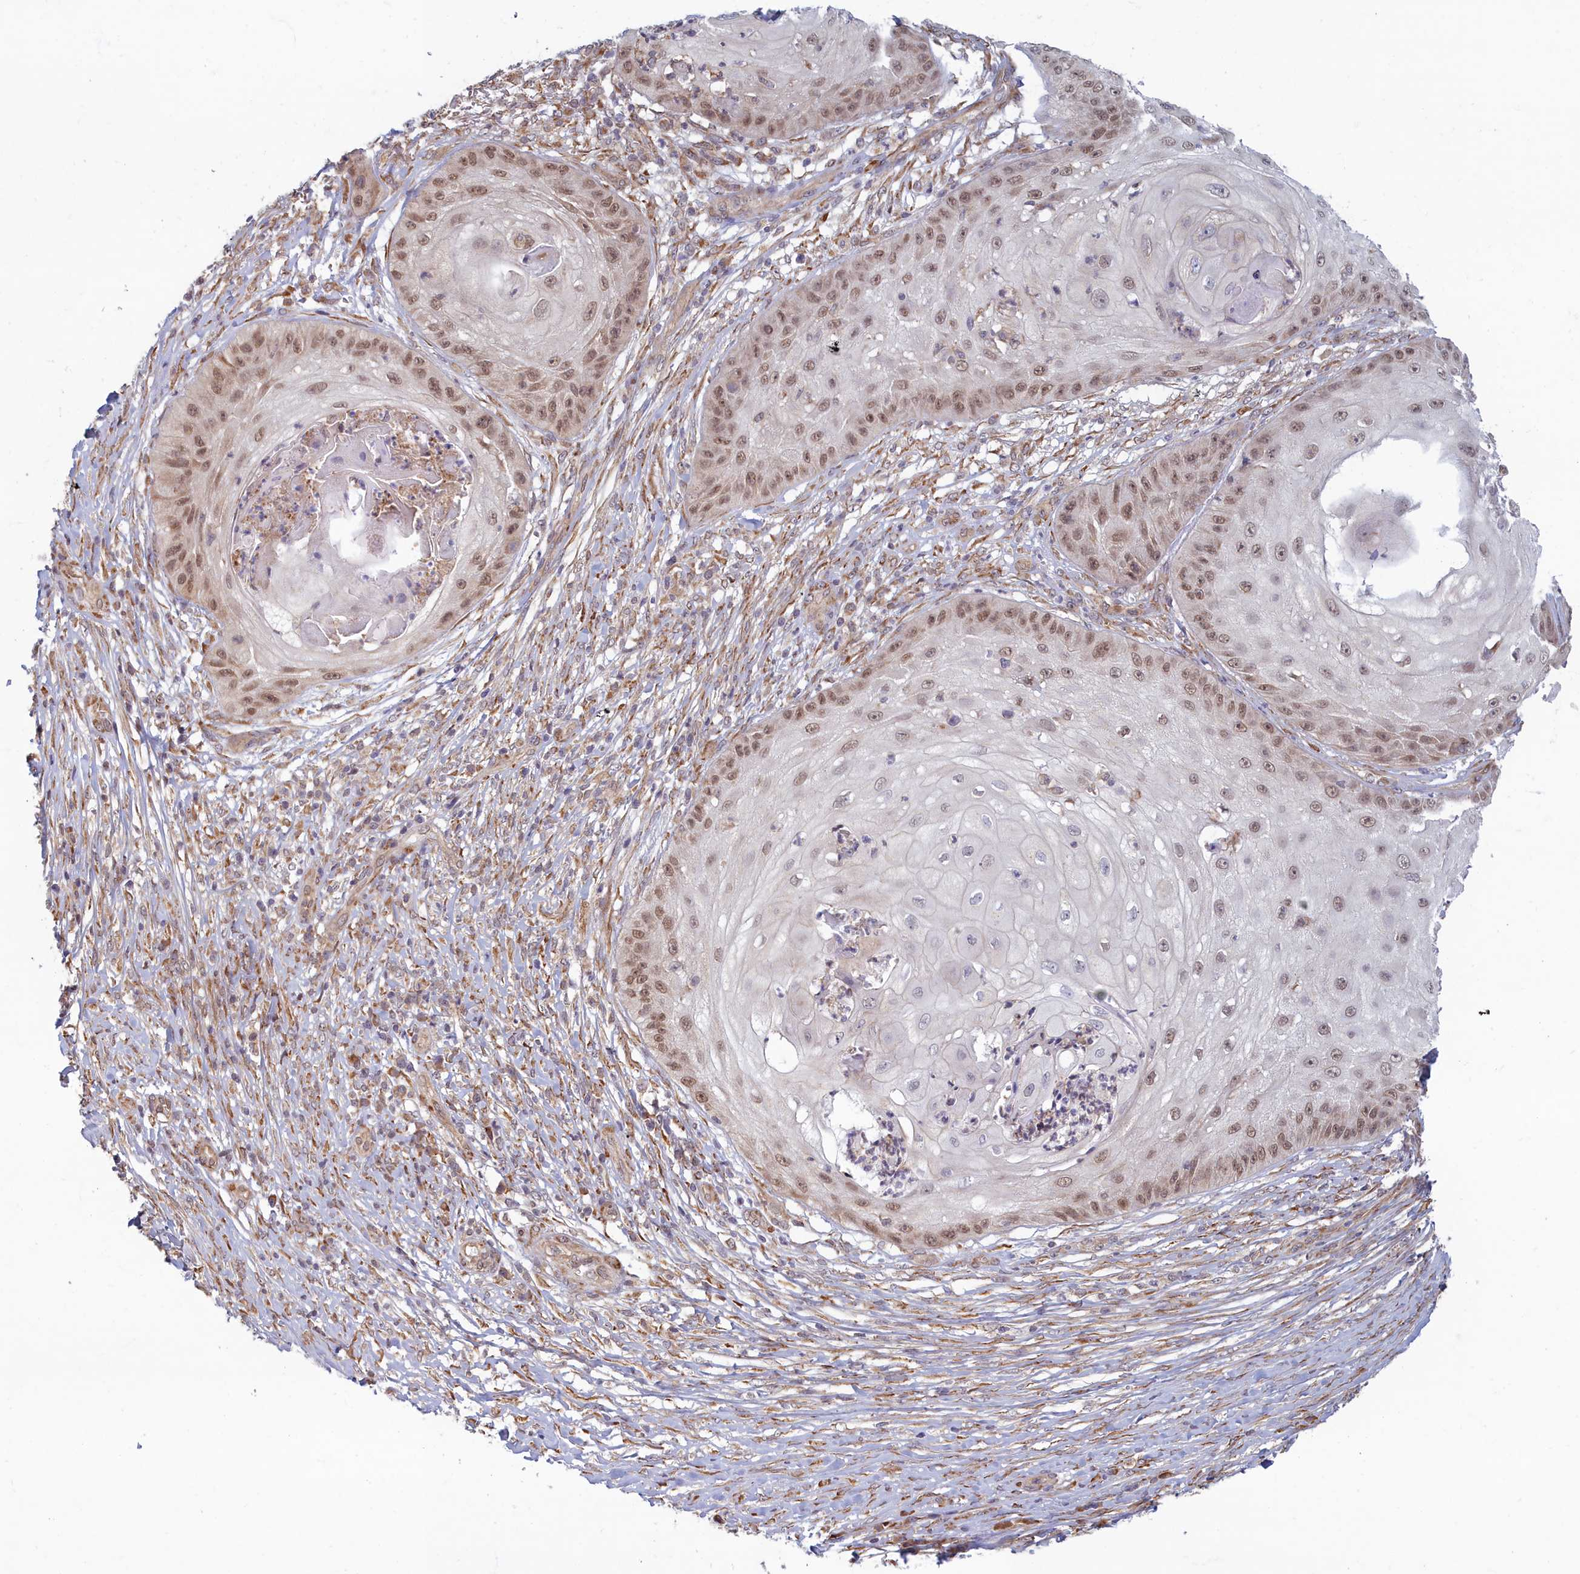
{"staining": {"intensity": "moderate", "quantity": ">75%", "location": "nuclear"}, "tissue": "skin cancer", "cell_type": "Tumor cells", "image_type": "cancer", "snomed": [{"axis": "morphology", "description": "Squamous cell carcinoma, NOS"}, {"axis": "topography", "description": "Skin"}], "caption": "Immunohistochemical staining of human skin cancer (squamous cell carcinoma) shows medium levels of moderate nuclear expression in about >75% of tumor cells.", "gene": "MAK16", "patient": {"sex": "male", "age": 70}}